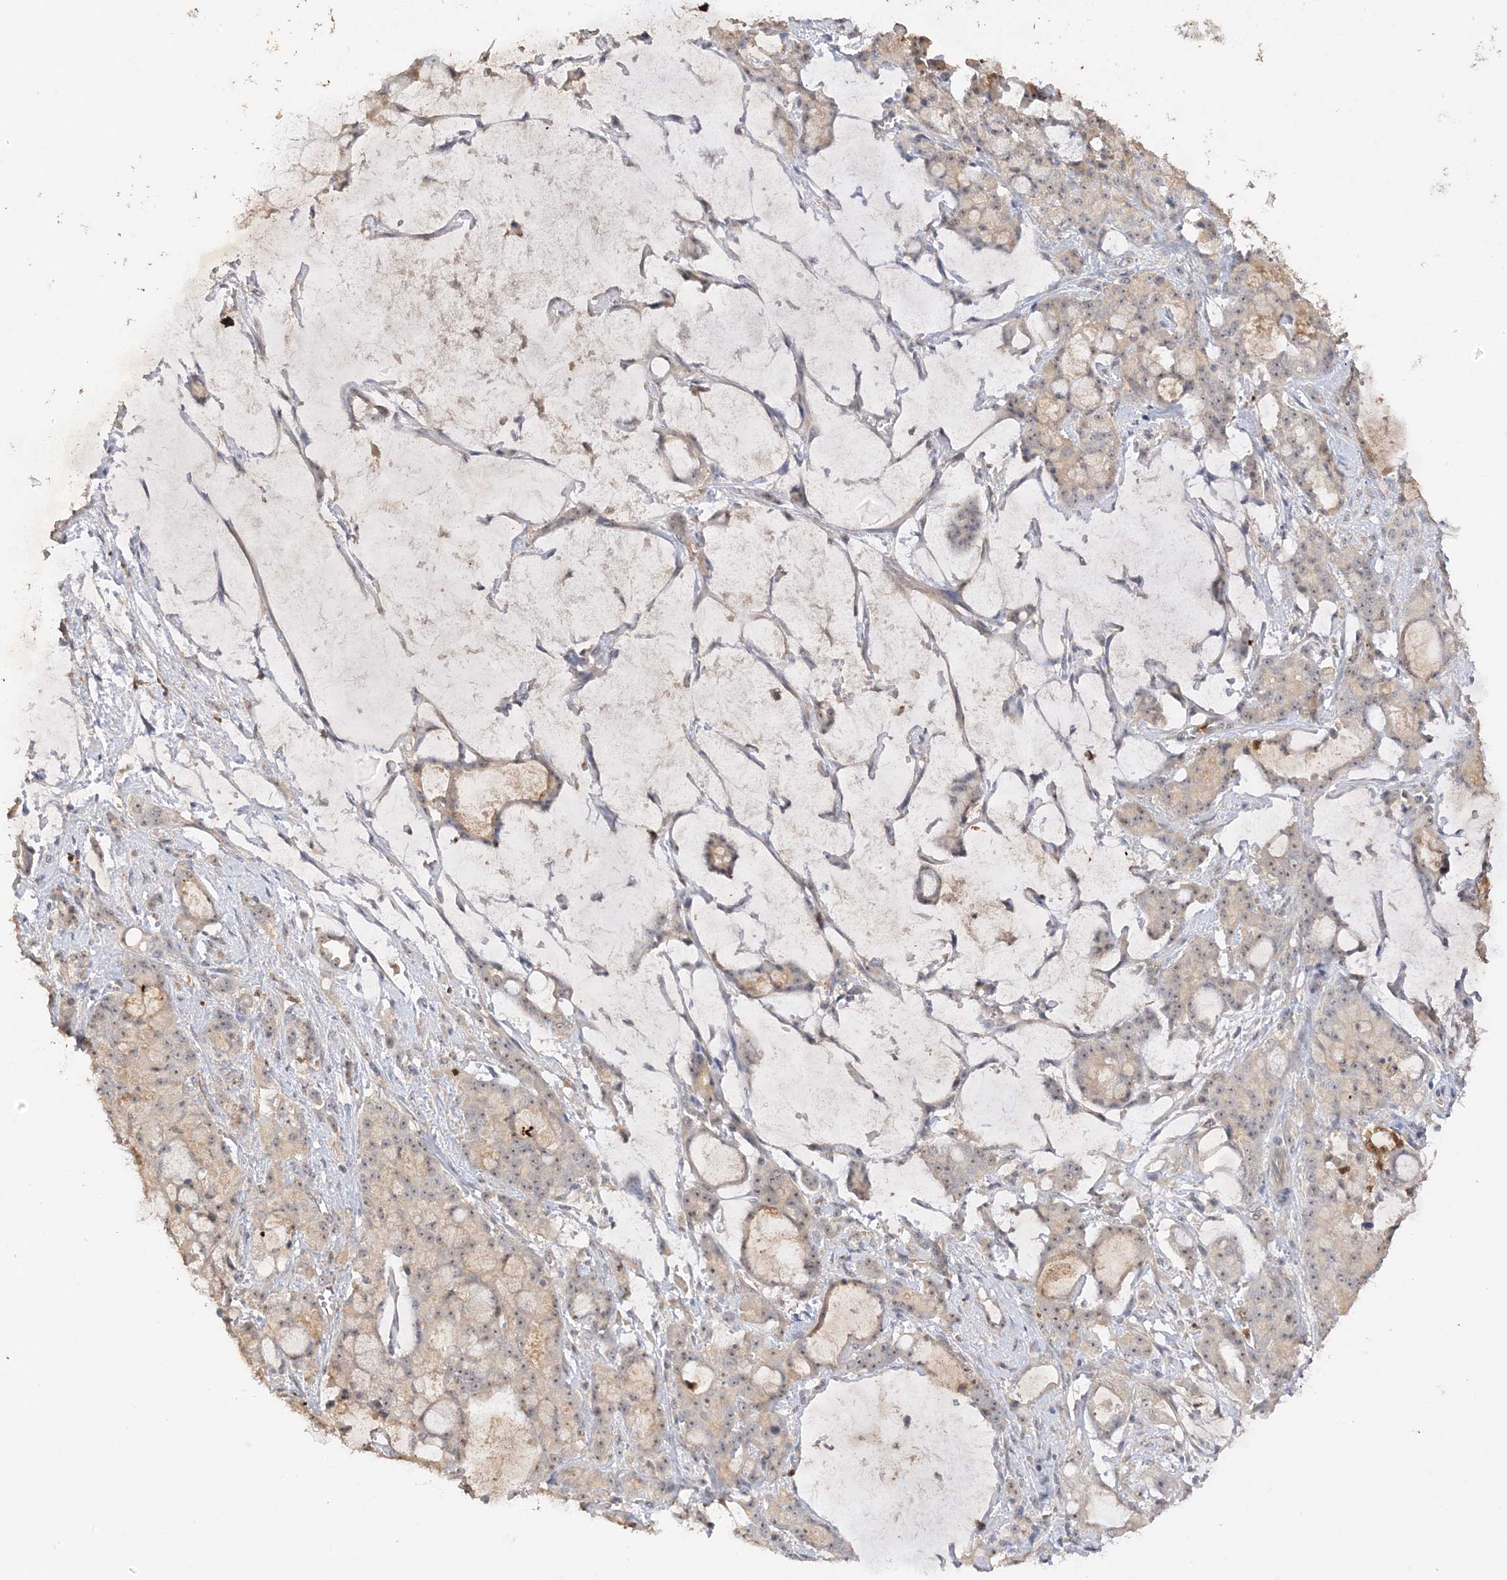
{"staining": {"intensity": "weak", "quantity": "25%-75%", "location": "nuclear"}, "tissue": "pancreatic cancer", "cell_type": "Tumor cells", "image_type": "cancer", "snomed": [{"axis": "morphology", "description": "Adenocarcinoma, NOS"}, {"axis": "topography", "description": "Pancreas"}], "caption": "Protein expression by immunohistochemistry (IHC) displays weak nuclear staining in approximately 25%-75% of tumor cells in adenocarcinoma (pancreatic).", "gene": "DDX18", "patient": {"sex": "female", "age": 73}}